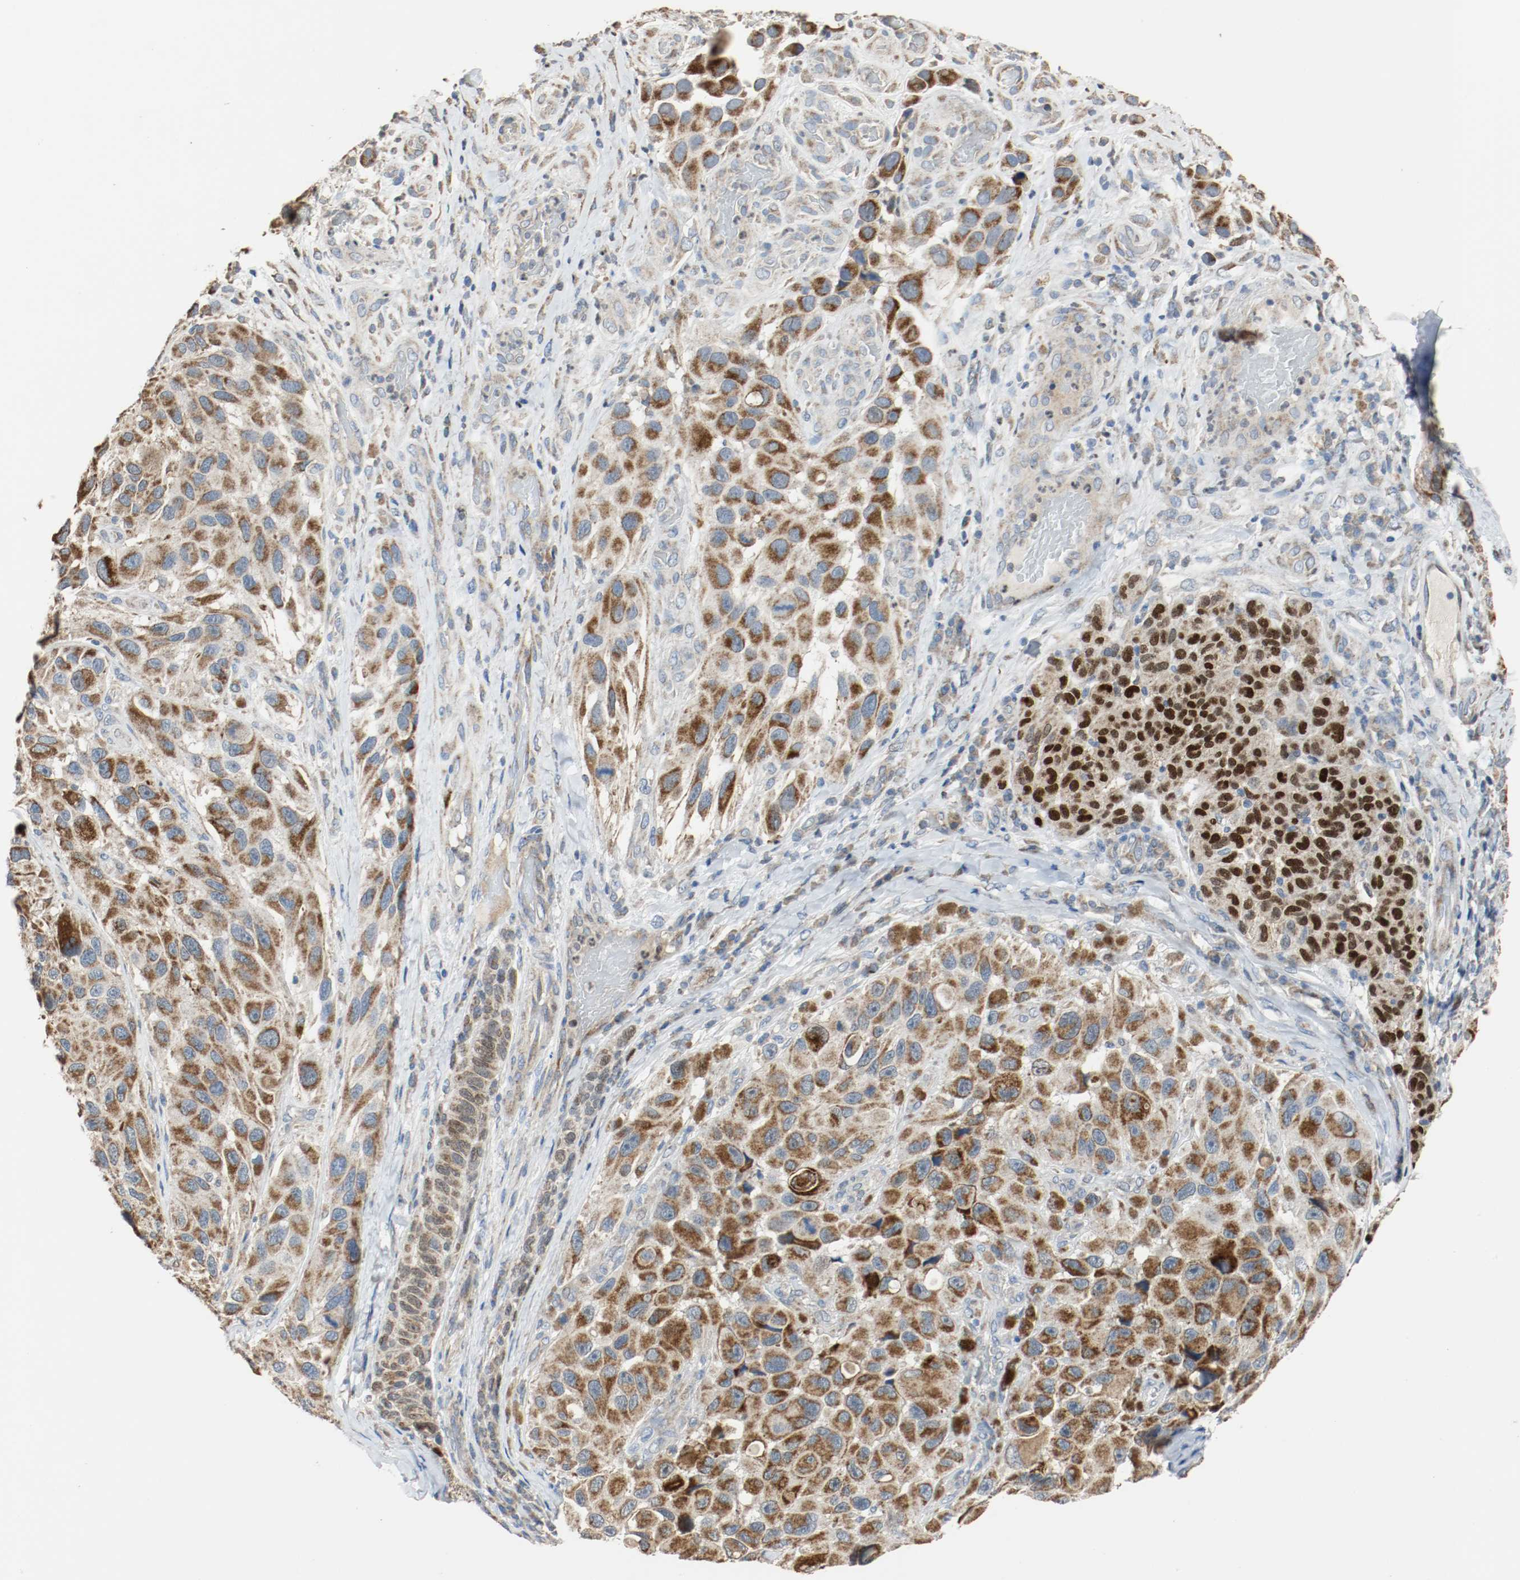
{"staining": {"intensity": "strong", "quantity": ">75%", "location": "cytoplasmic/membranous"}, "tissue": "melanoma", "cell_type": "Tumor cells", "image_type": "cancer", "snomed": [{"axis": "morphology", "description": "Malignant melanoma, NOS"}, {"axis": "topography", "description": "Skin"}], "caption": "Strong cytoplasmic/membranous positivity for a protein is seen in about >75% of tumor cells of malignant melanoma using immunohistochemistry.", "gene": "ALDH4A1", "patient": {"sex": "female", "age": 73}}